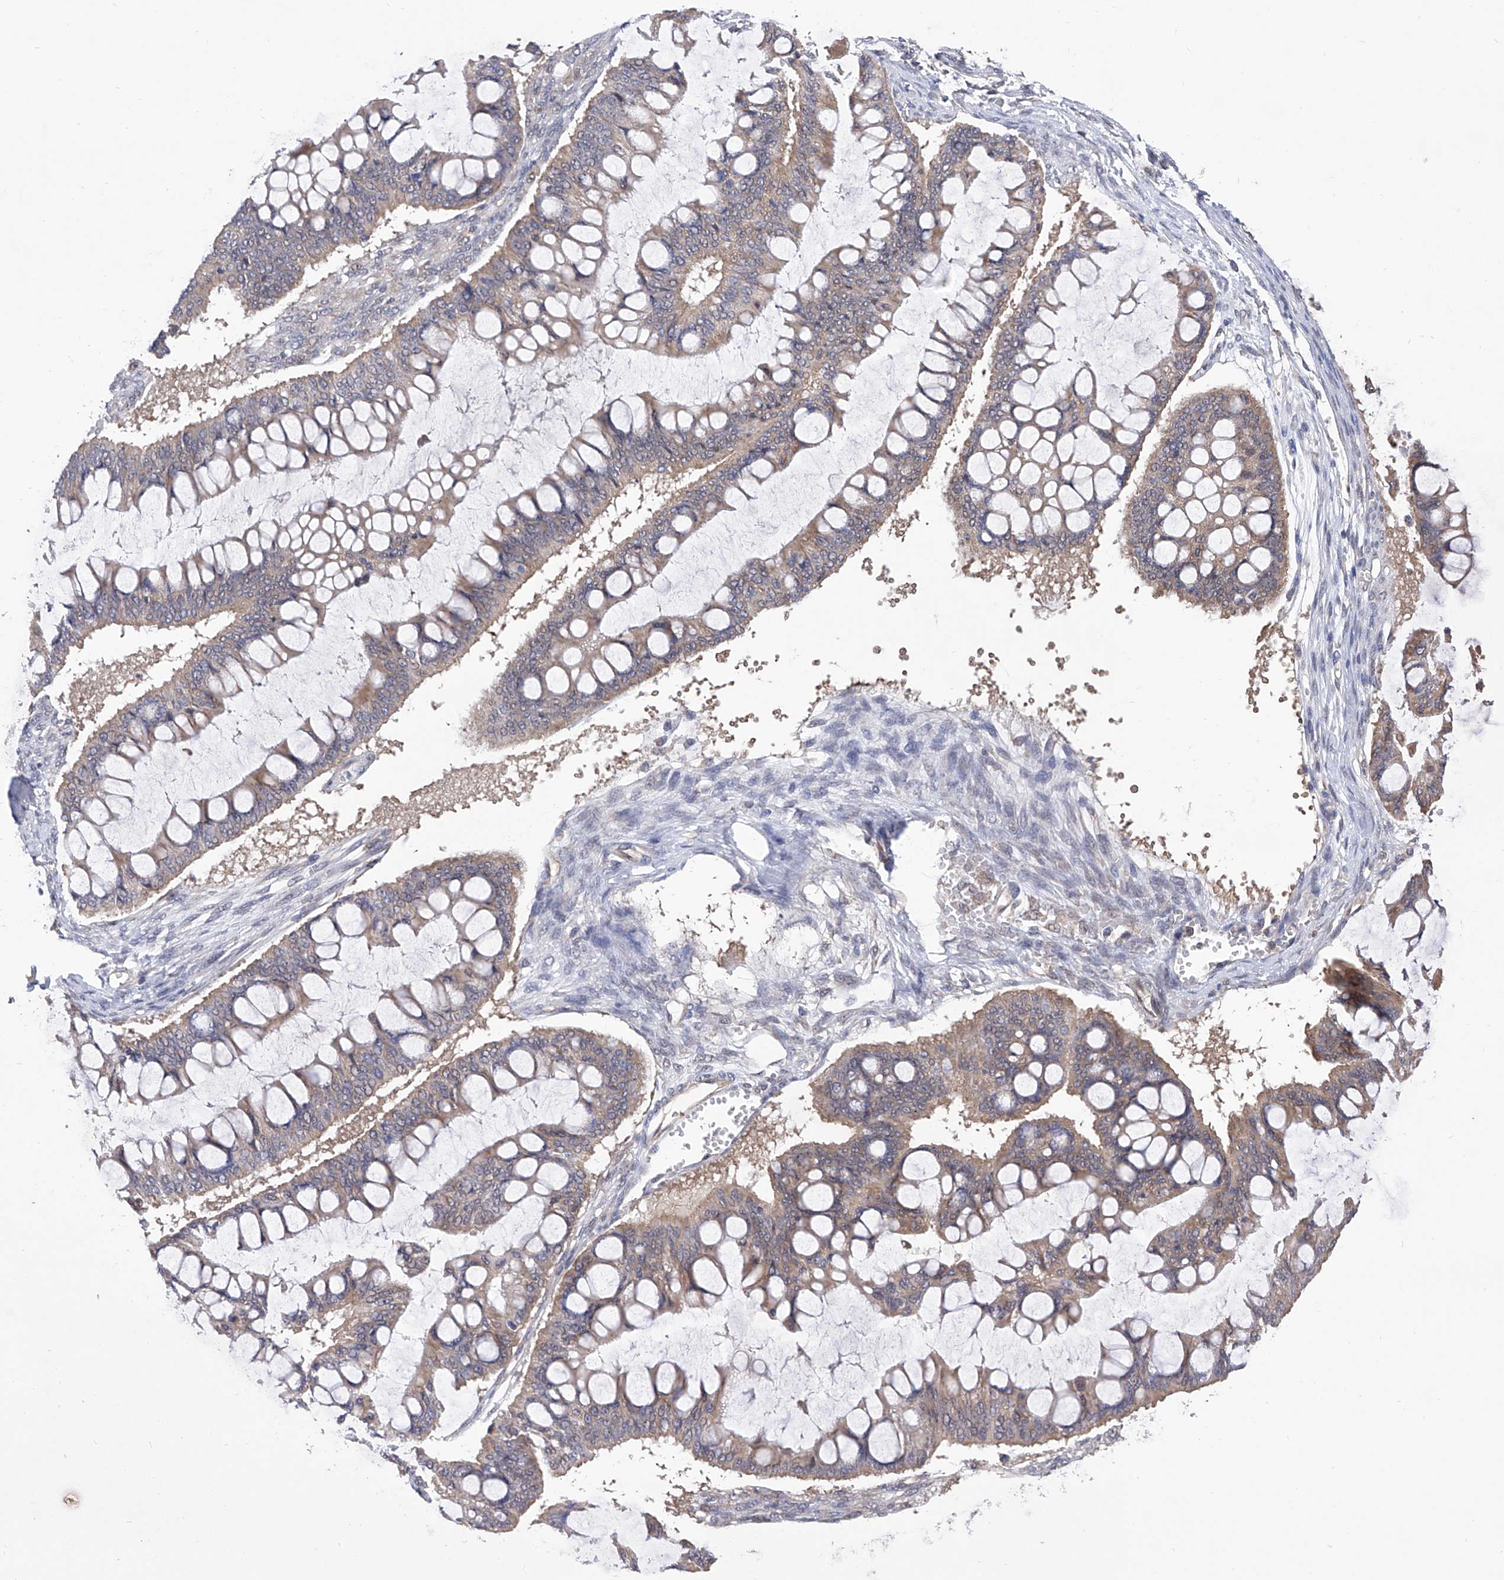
{"staining": {"intensity": "weak", "quantity": "<25%", "location": "cytoplasmic/membranous"}, "tissue": "ovarian cancer", "cell_type": "Tumor cells", "image_type": "cancer", "snomed": [{"axis": "morphology", "description": "Cystadenocarcinoma, mucinous, NOS"}, {"axis": "topography", "description": "Ovary"}], "caption": "IHC histopathology image of neoplastic tissue: human ovarian cancer (mucinous cystadenocarcinoma) stained with DAB (3,3'-diaminobenzidine) reveals no significant protein expression in tumor cells. The staining is performed using DAB brown chromogen with nuclei counter-stained in using hematoxylin.", "gene": "USP45", "patient": {"sex": "female", "age": 73}}